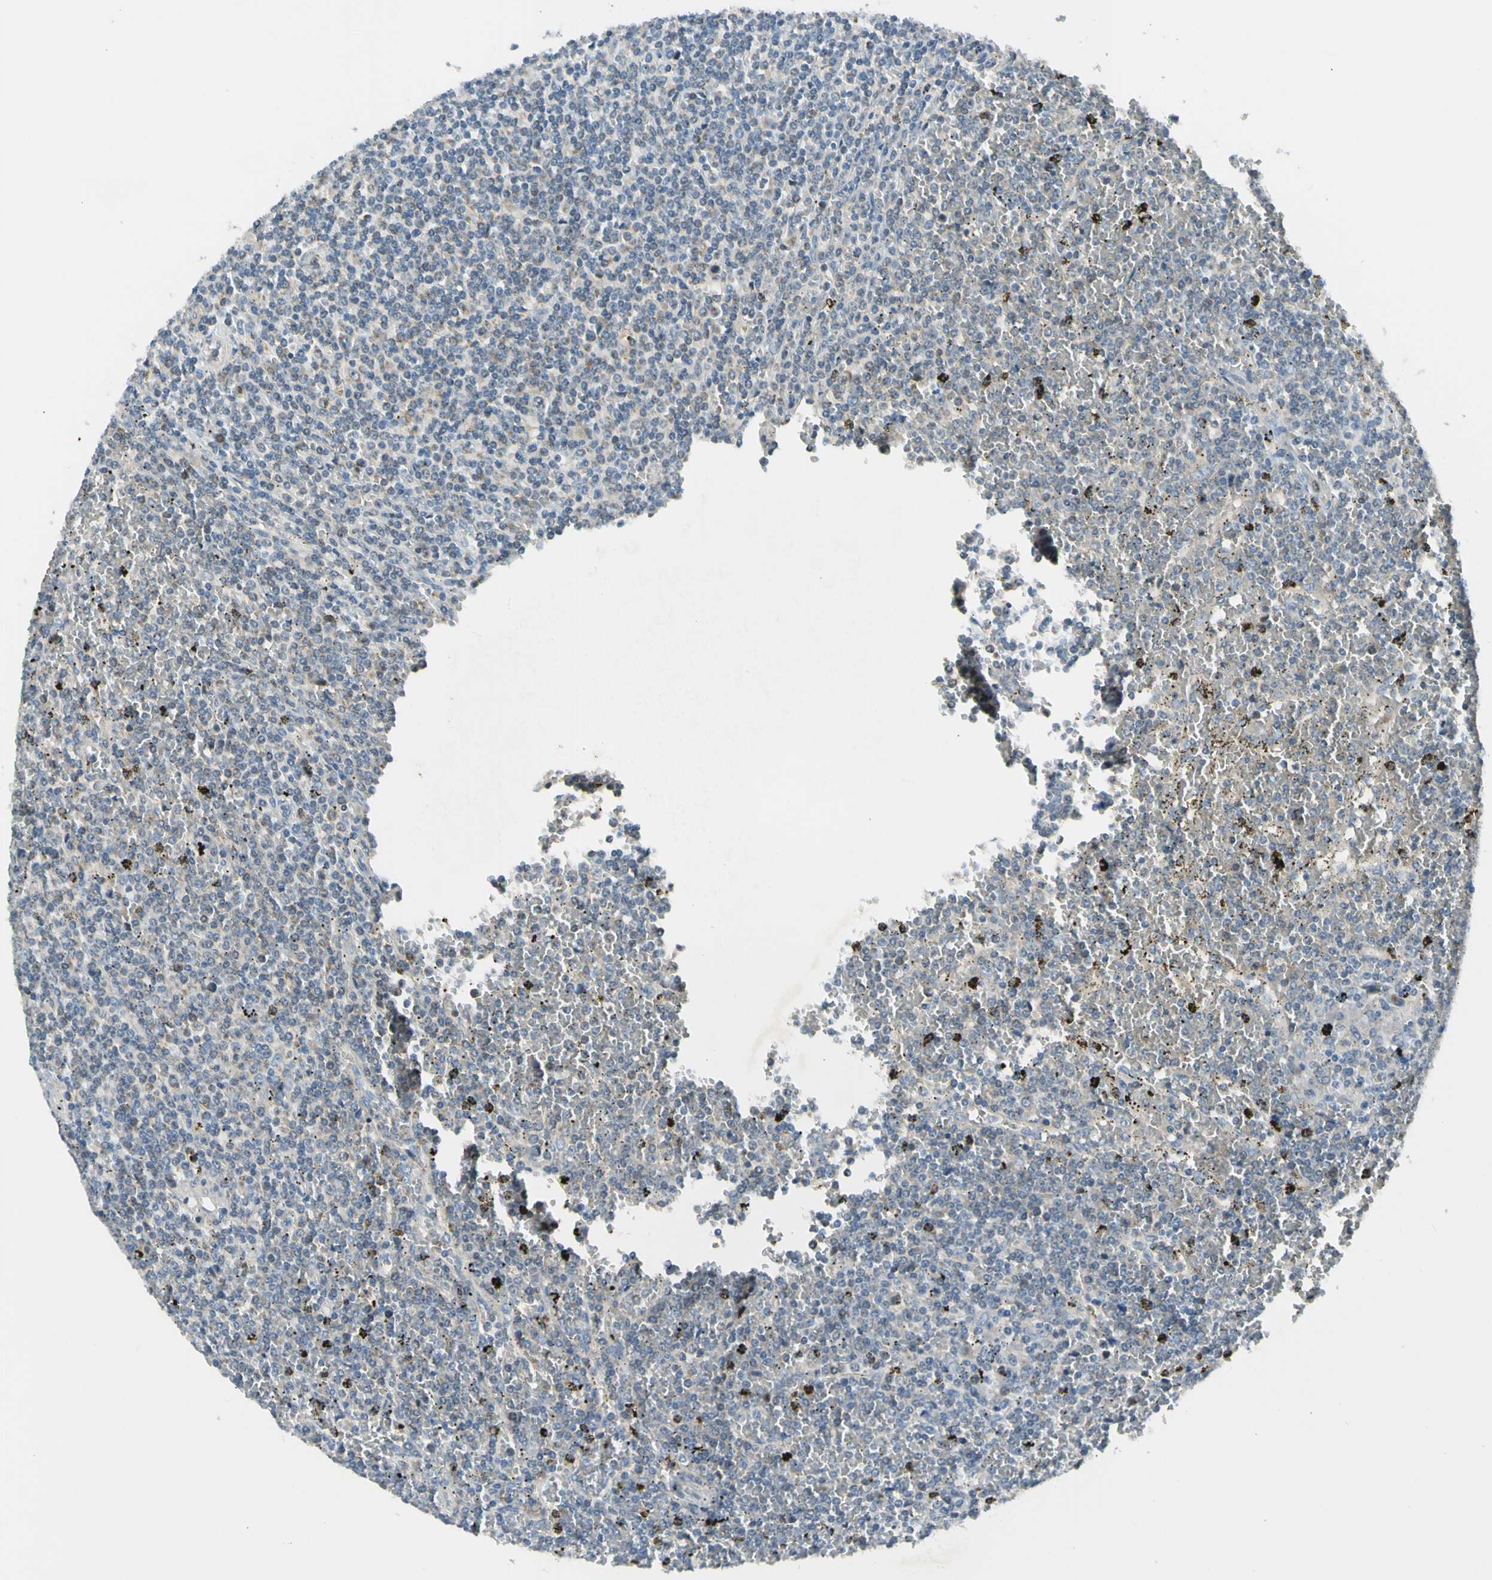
{"staining": {"intensity": "weak", "quantity": "25%-75%", "location": "cytoplasmic/membranous"}, "tissue": "lymphoma", "cell_type": "Tumor cells", "image_type": "cancer", "snomed": [{"axis": "morphology", "description": "Malignant lymphoma, non-Hodgkin's type, Low grade"}, {"axis": "topography", "description": "Spleen"}], "caption": "The histopathology image exhibits a brown stain indicating the presence of a protein in the cytoplasmic/membranous of tumor cells in malignant lymphoma, non-Hodgkin's type (low-grade). Nuclei are stained in blue.", "gene": "NPHP3", "patient": {"sex": "female", "age": 19}}